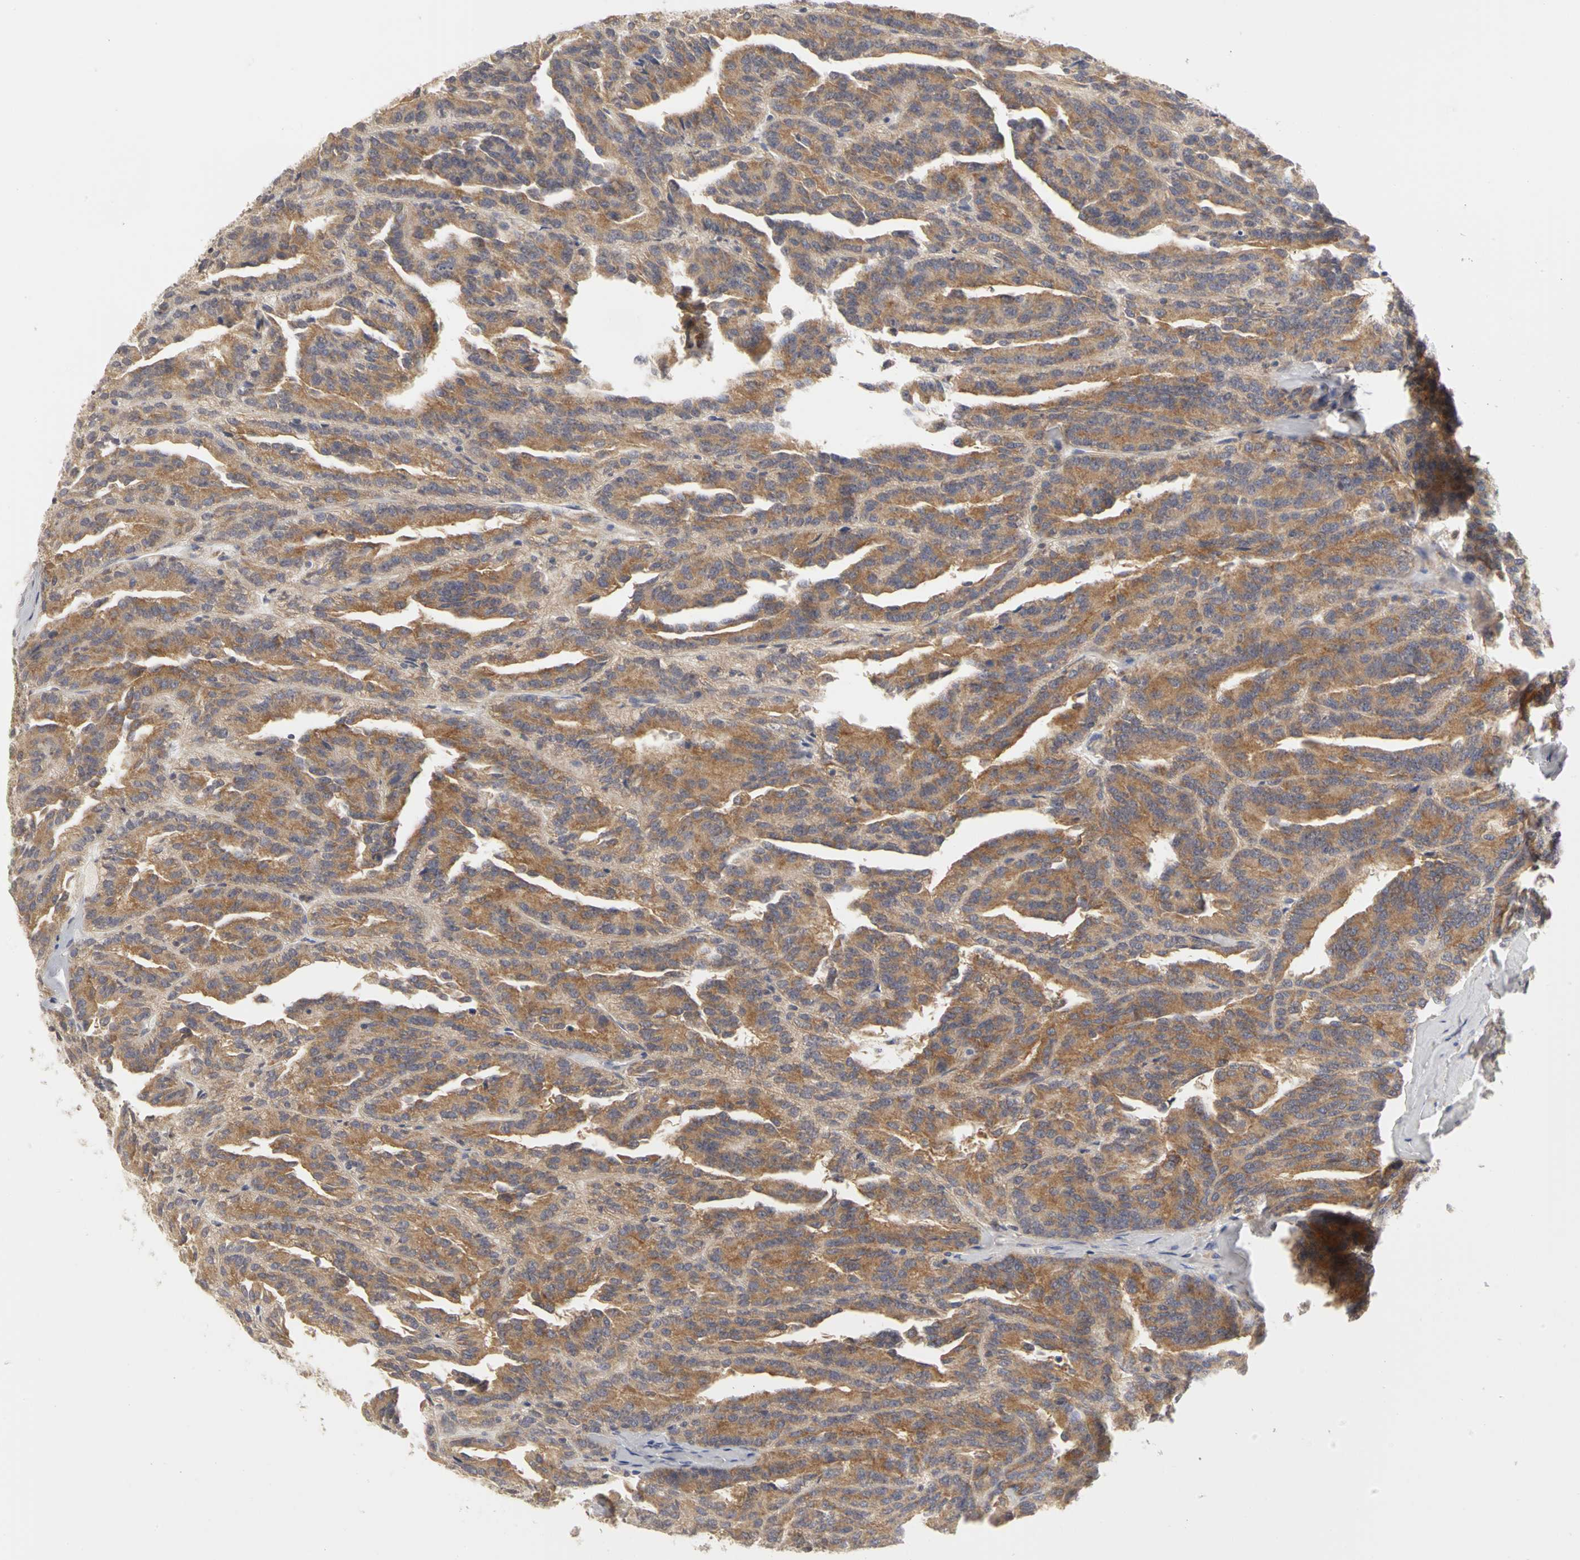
{"staining": {"intensity": "moderate", "quantity": ">75%", "location": "cytoplasmic/membranous"}, "tissue": "renal cancer", "cell_type": "Tumor cells", "image_type": "cancer", "snomed": [{"axis": "morphology", "description": "Adenocarcinoma, NOS"}, {"axis": "topography", "description": "Kidney"}], "caption": "Immunohistochemical staining of renal cancer (adenocarcinoma) exhibits moderate cytoplasmic/membranous protein expression in approximately >75% of tumor cells.", "gene": "IRAK1", "patient": {"sex": "male", "age": 46}}